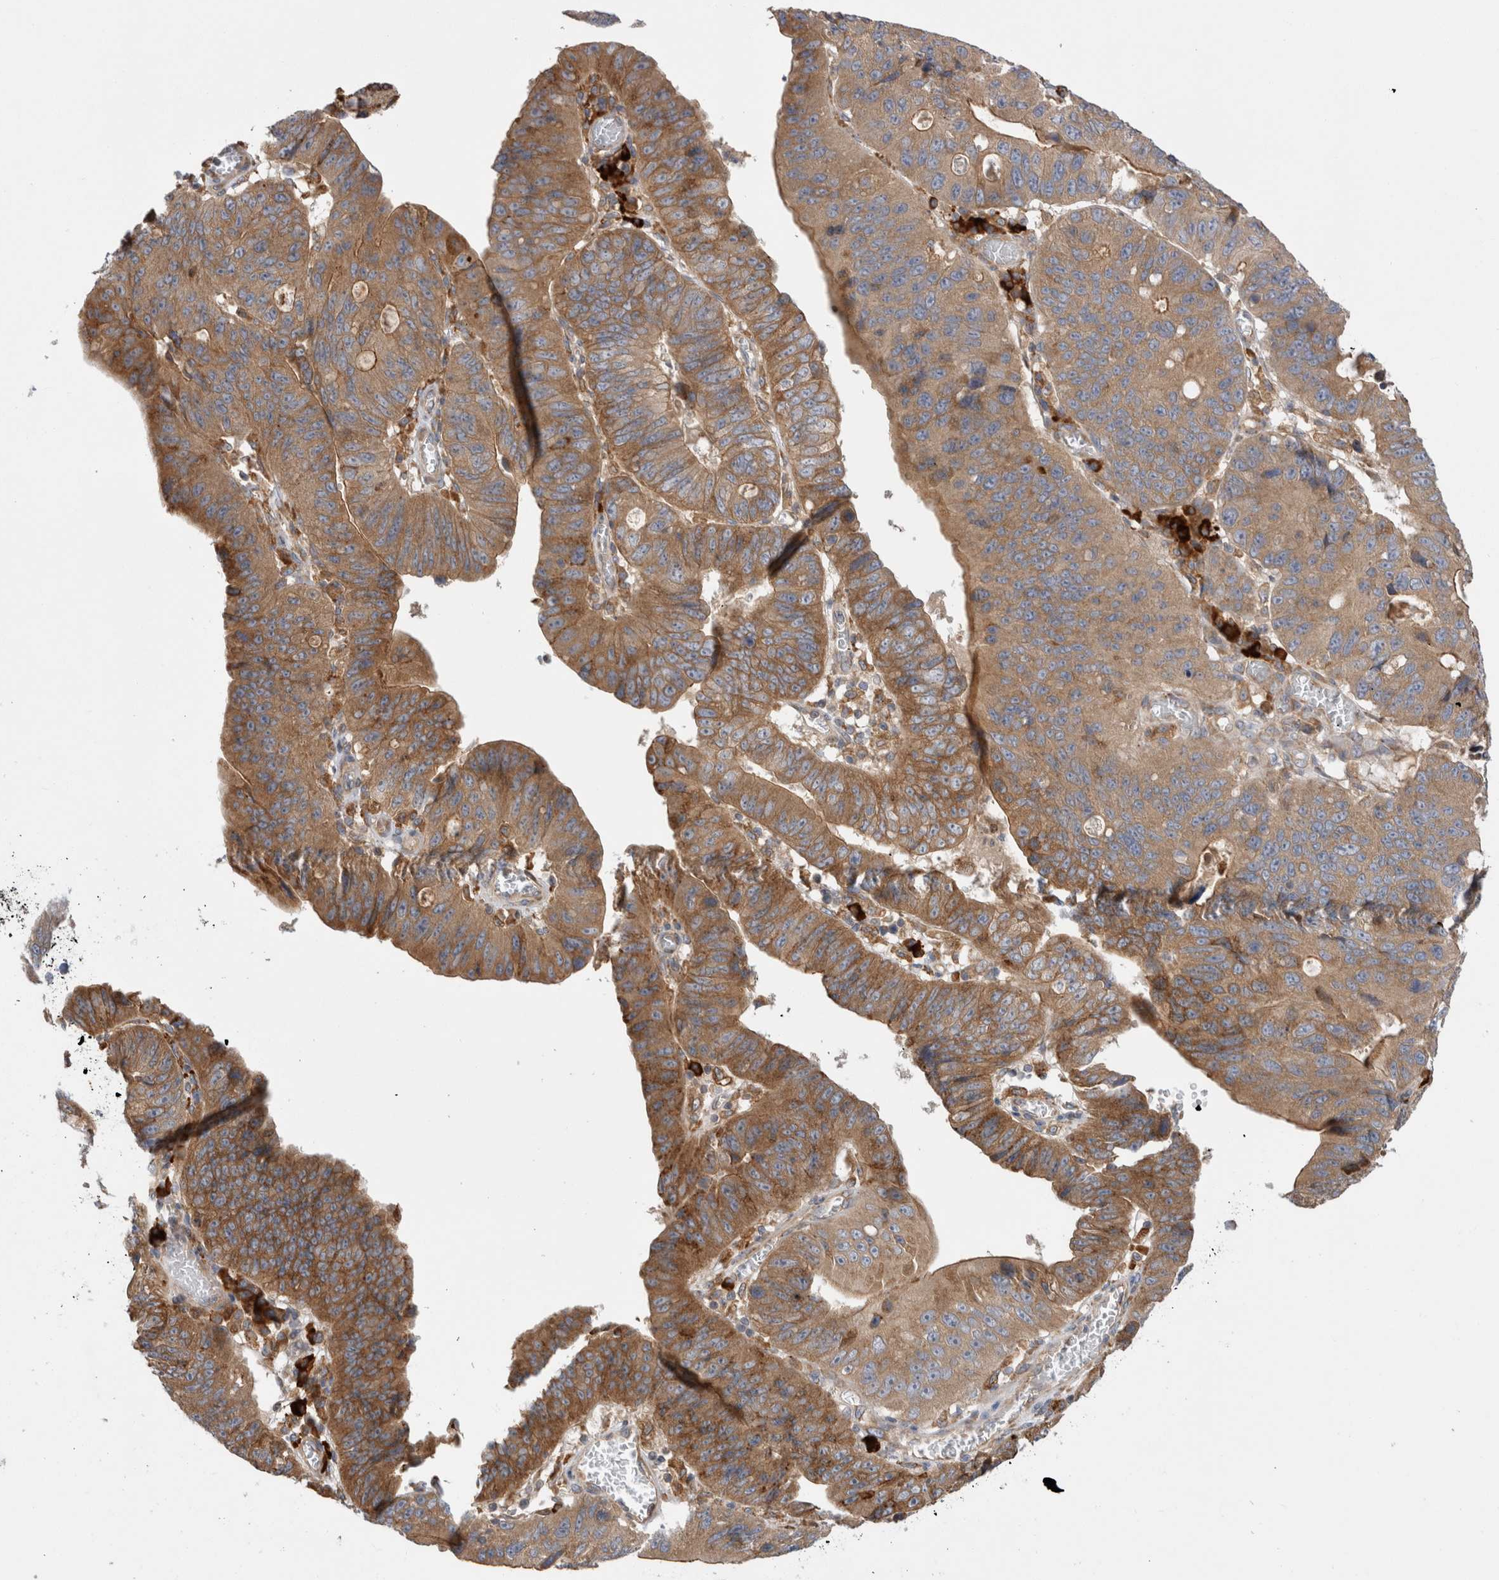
{"staining": {"intensity": "moderate", "quantity": ">75%", "location": "cytoplasmic/membranous"}, "tissue": "stomach cancer", "cell_type": "Tumor cells", "image_type": "cancer", "snomed": [{"axis": "morphology", "description": "Adenocarcinoma, NOS"}, {"axis": "topography", "description": "Stomach"}], "caption": "Immunohistochemical staining of stomach cancer (adenocarcinoma) shows medium levels of moderate cytoplasmic/membranous staining in approximately >75% of tumor cells.", "gene": "PDCD10", "patient": {"sex": "male", "age": 59}}